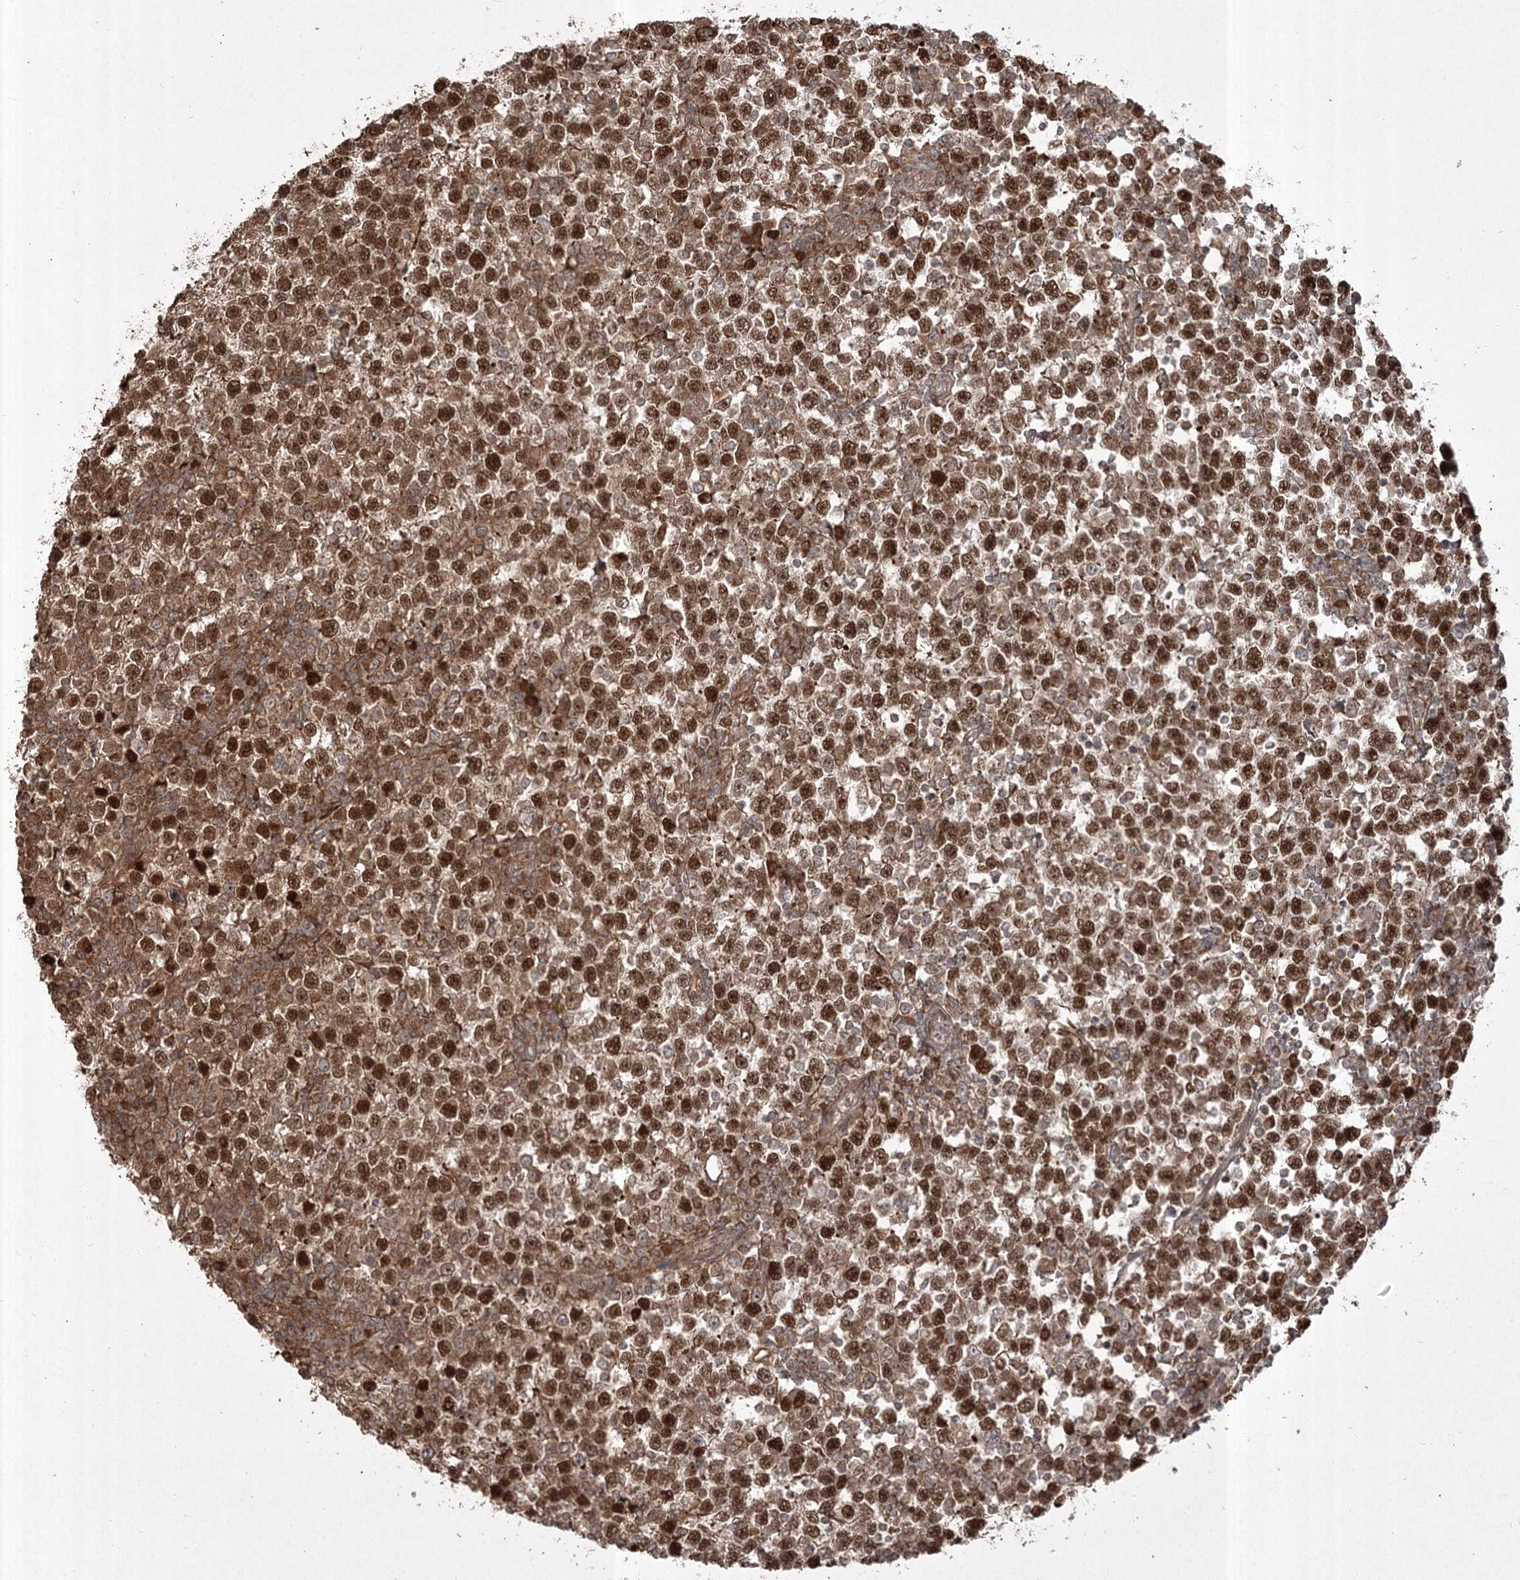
{"staining": {"intensity": "strong", "quantity": ">75%", "location": "cytoplasmic/membranous,nuclear"}, "tissue": "testis cancer", "cell_type": "Tumor cells", "image_type": "cancer", "snomed": [{"axis": "morphology", "description": "Seminoma, NOS"}, {"axis": "topography", "description": "Testis"}], "caption": "Testis cancer stained for a protein displays strong cytoplasmic/membranous and nuclear positivity in tumor cells.", "gene": "CPLANE1", "patient": {"sex": "male", "age": 65}}